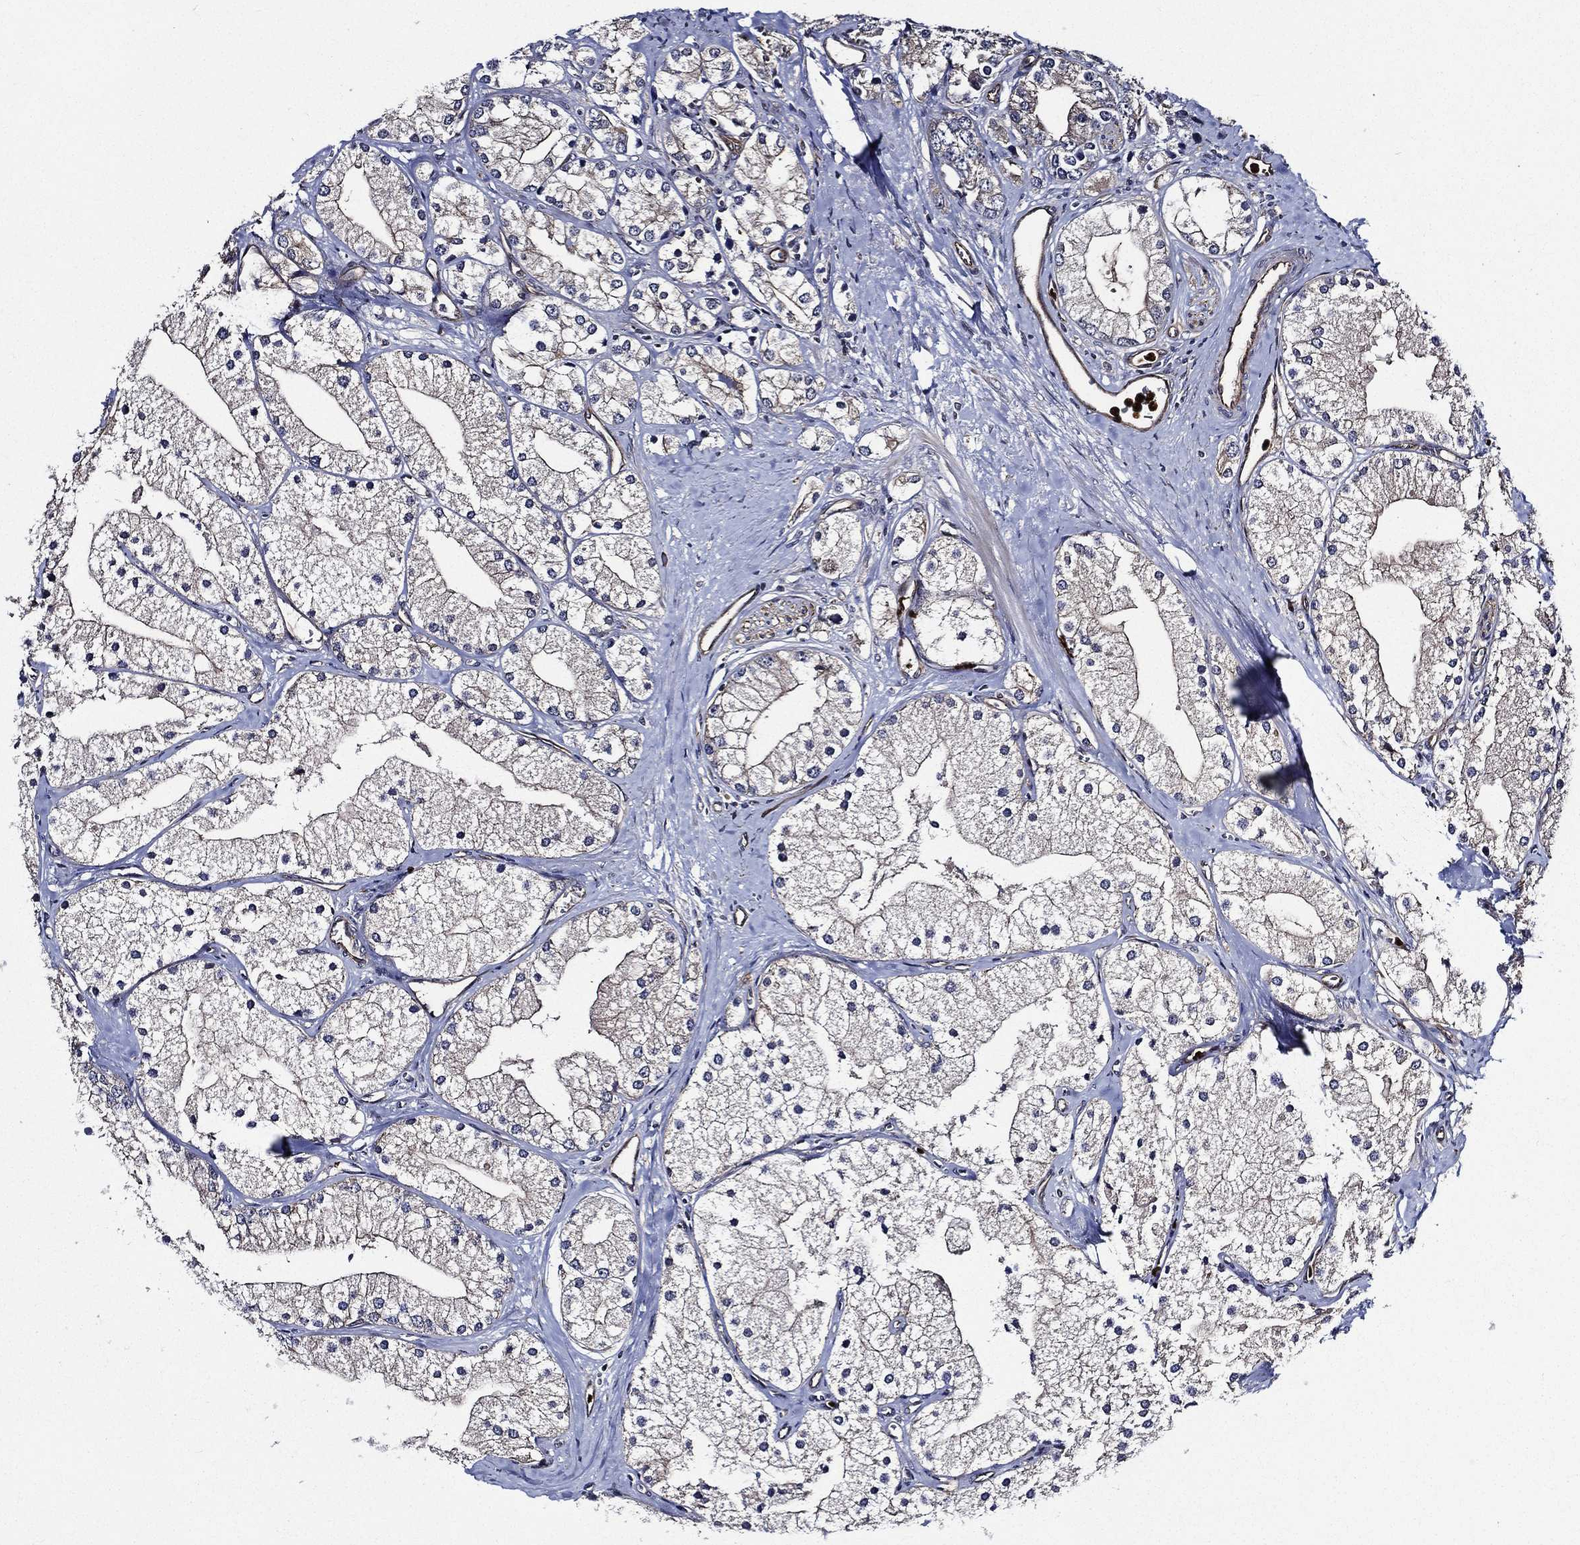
{"staining": {"intensity": "negative", "quantity": "none", "location": "none"}, "tissue": "prostate cancer", "cell_type": "Tumor cells", "image_type": "cancer", "snomed": [{"axis": "morphology", "description": "Adenocarcinoma, NOS"}, {"axis": "topography", "description": "Prostate and seminal vesicle, NOS"}, {"axis": "topography", "description": "Prostate"}], "caption": "IHC histopathology image of adenocarcinoma (prostate) stained for a protein (brown), which demonstrates no staining in tumor cells.", "gene": "KIF20B", "patient": {"sex": "male", "age": 79}}